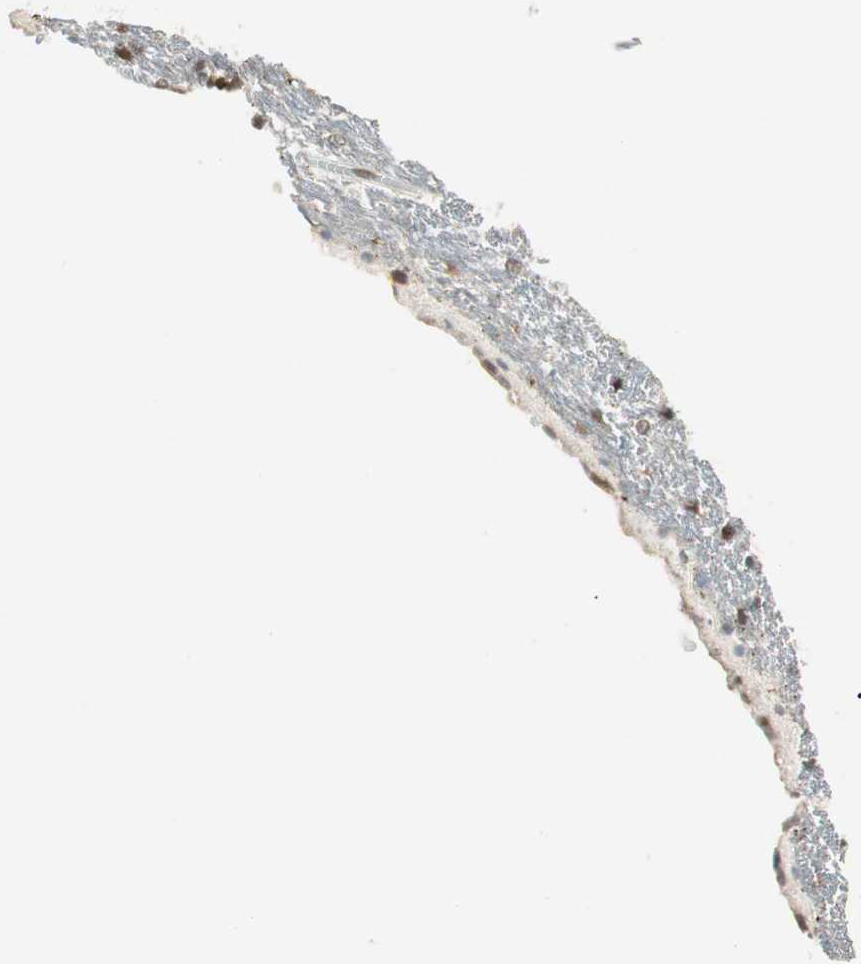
{"staining": {"intensity": "weak", "quantity": "25%-75%", "location": "nuclear"}, "tissue": "hippocampus", "cell_type": "Glial cells", "image_type": "normal", "snomed": [{"axis": "morphology", "description": "Normal tissue, NOS"}, {"axis": "topography", "description": "Hippocampus"}], "caption": "Weak nuclear staining for a protein is identified in about 25%-75% of glial cells of normal hippocampus using immunohistochemistry.", "gene": "ZBTB17", "patient": {"sex": "female", "age": 19}}